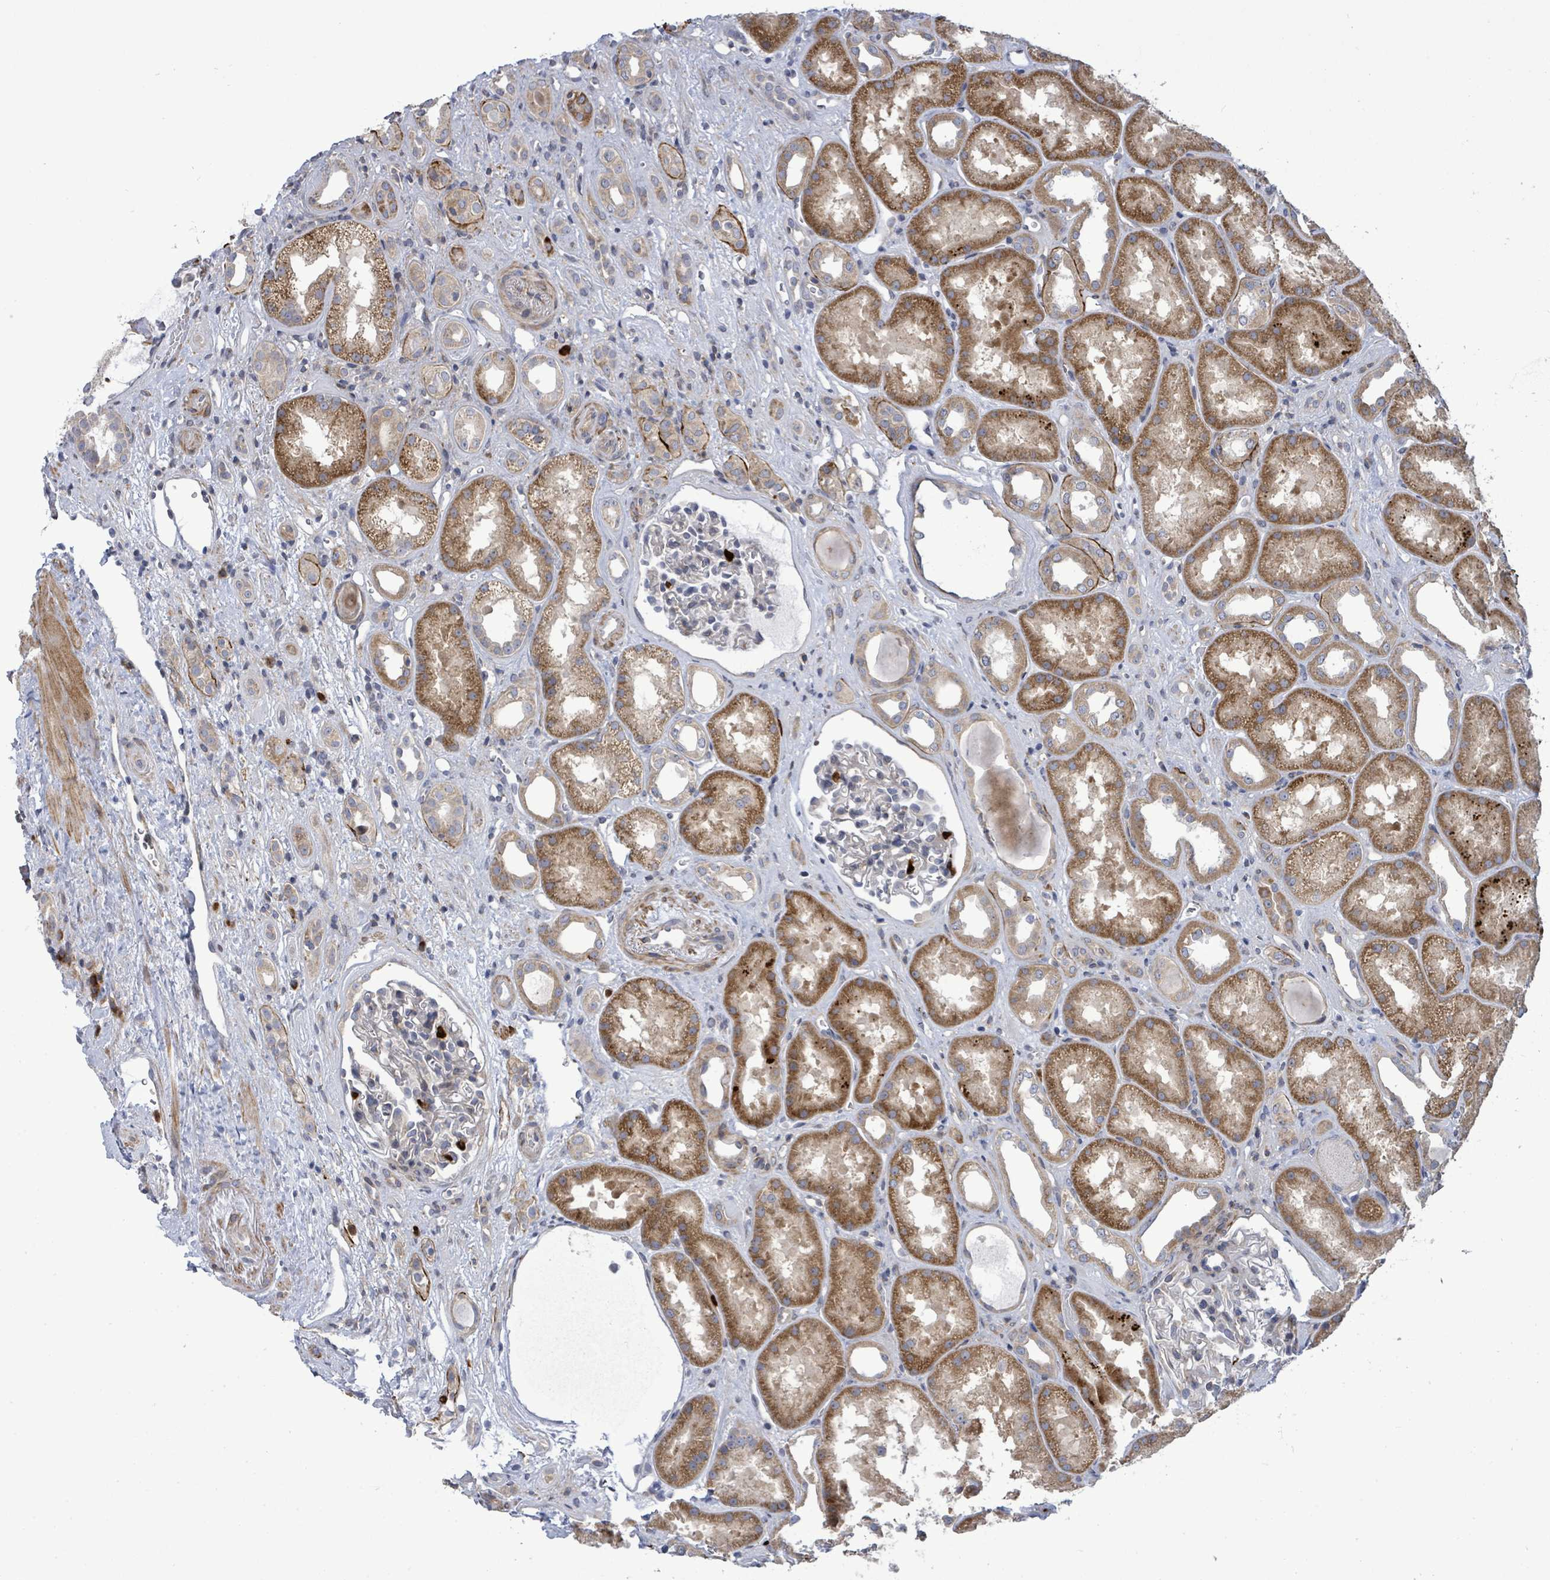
{"staining": {"intensity": "weak", "quantity": "<25%", "location": "cytoplasmic/membranous"}, "tissue": "kidney", "cell_type": "Cells in glomeruli", "image_type": "normal", "snomed": [{"axis": "morphology", "description": "Normal tissue, NOS"}, {"axis": "topography", "description": "Kidney"}], "caption": "An image of kidney stained for a protein exhibits no brown staining in cells in glomeruli. The staining was performed using DAB to visualize the protein expression in brown, while the nuclei were stained in blue with hematoxylin (Magnification: 20x).", "gene": "SAR1A", "patient": {"sex": "male", "age": 61}}